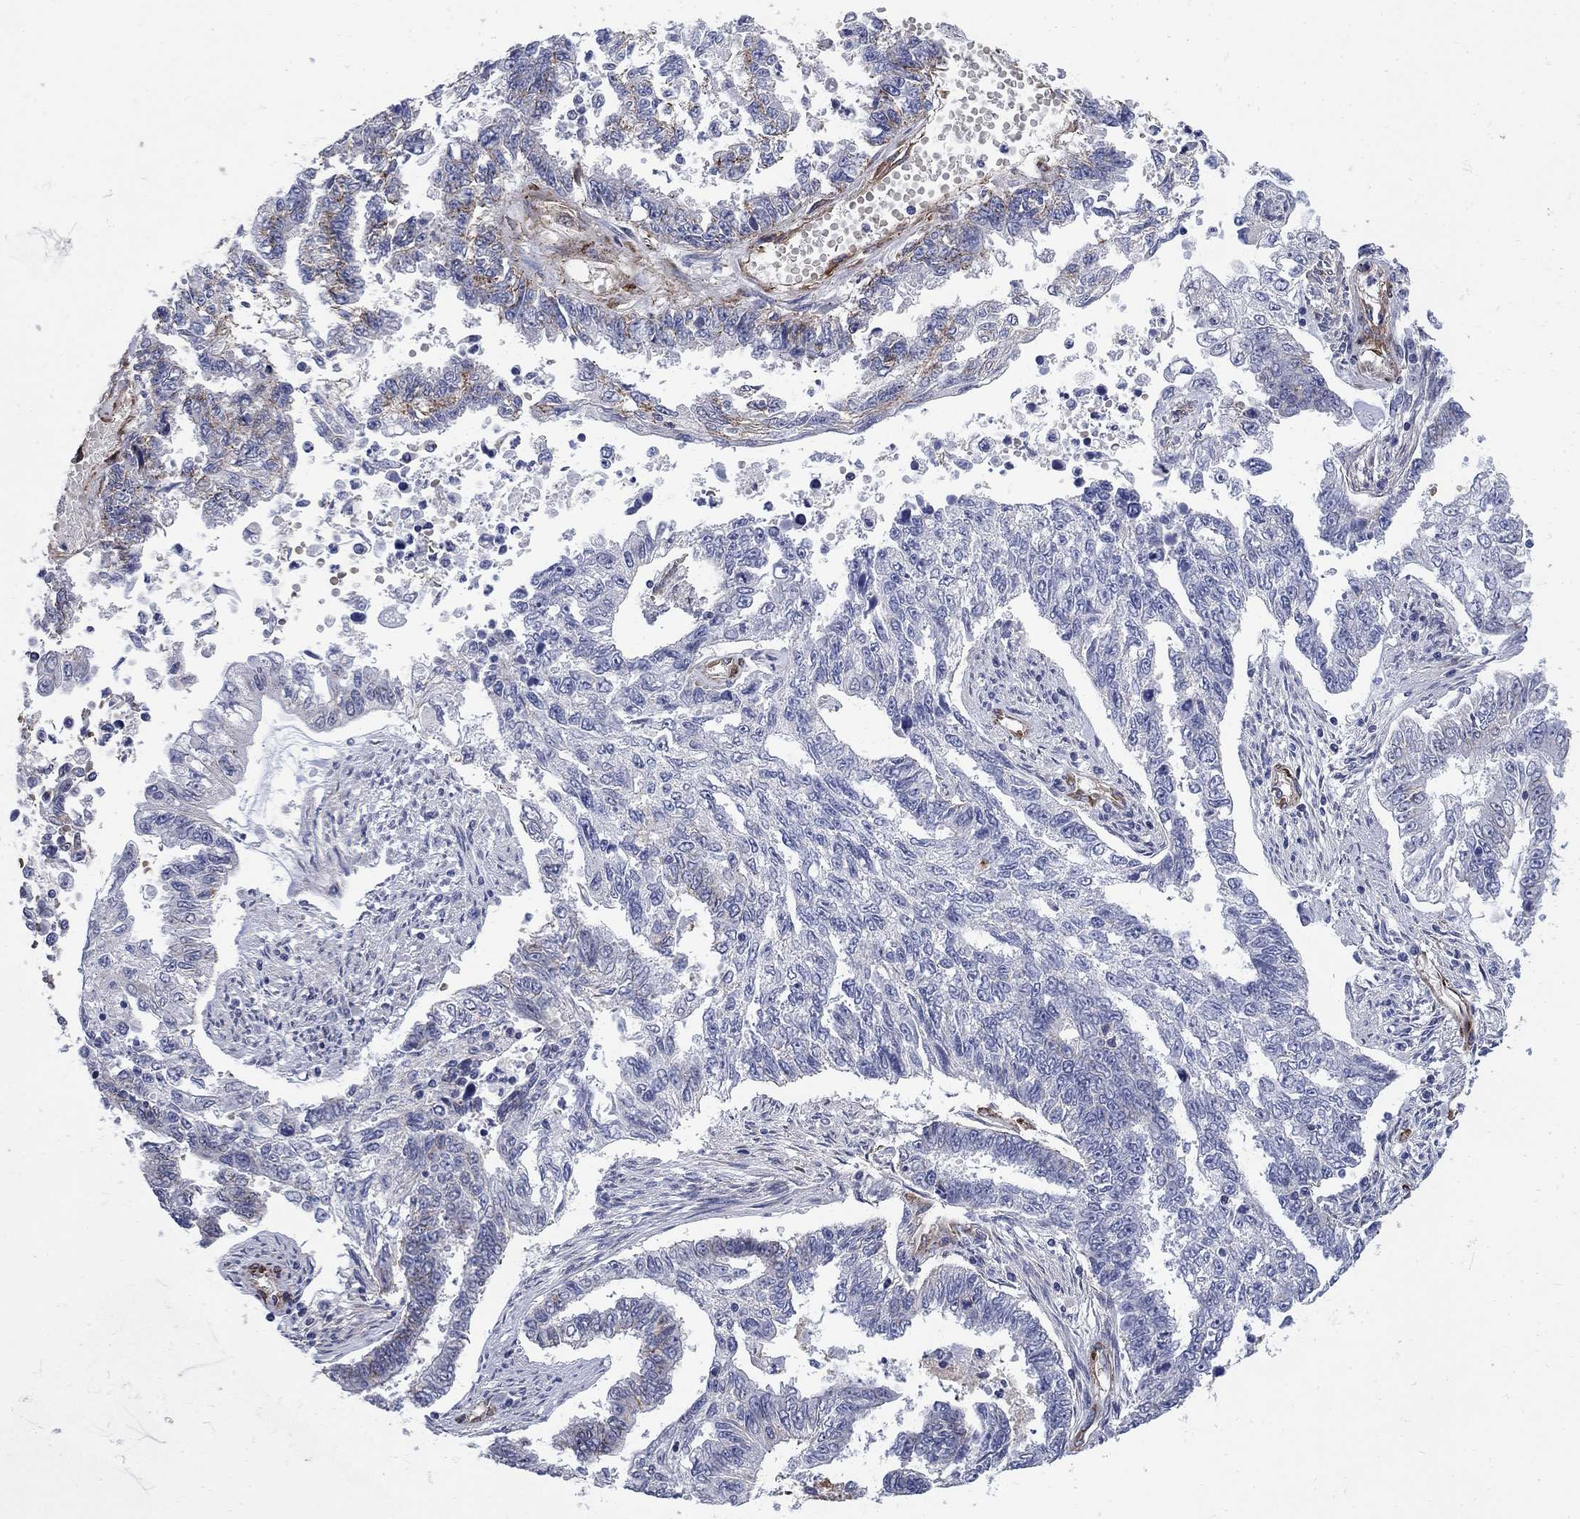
{"staining": {"intensity": "negative", "quantity": "none", "location": "none"}, "tissue": "endometrial cancer", "cell_type": "Tumor cells", "image_type": "cancer", "snomed": [{"axis": "morphology", "description": "Adenocarcinoma, NOS"}, {"axis": "topography", "description": "Uterus"}], "caption": "Immunohistochemistry micrograph of adenocarcinoma (endometrial) stained for a protein (brown), which shows no expression in tumor cells. The staining is performed using DAB (3,3'-diaminobenzidine) brown chromogen with nuclei counter-stained in using hematoxylin.", "gene": "SEPTIN8", "patient": {"sex": "female", "age": 59}}